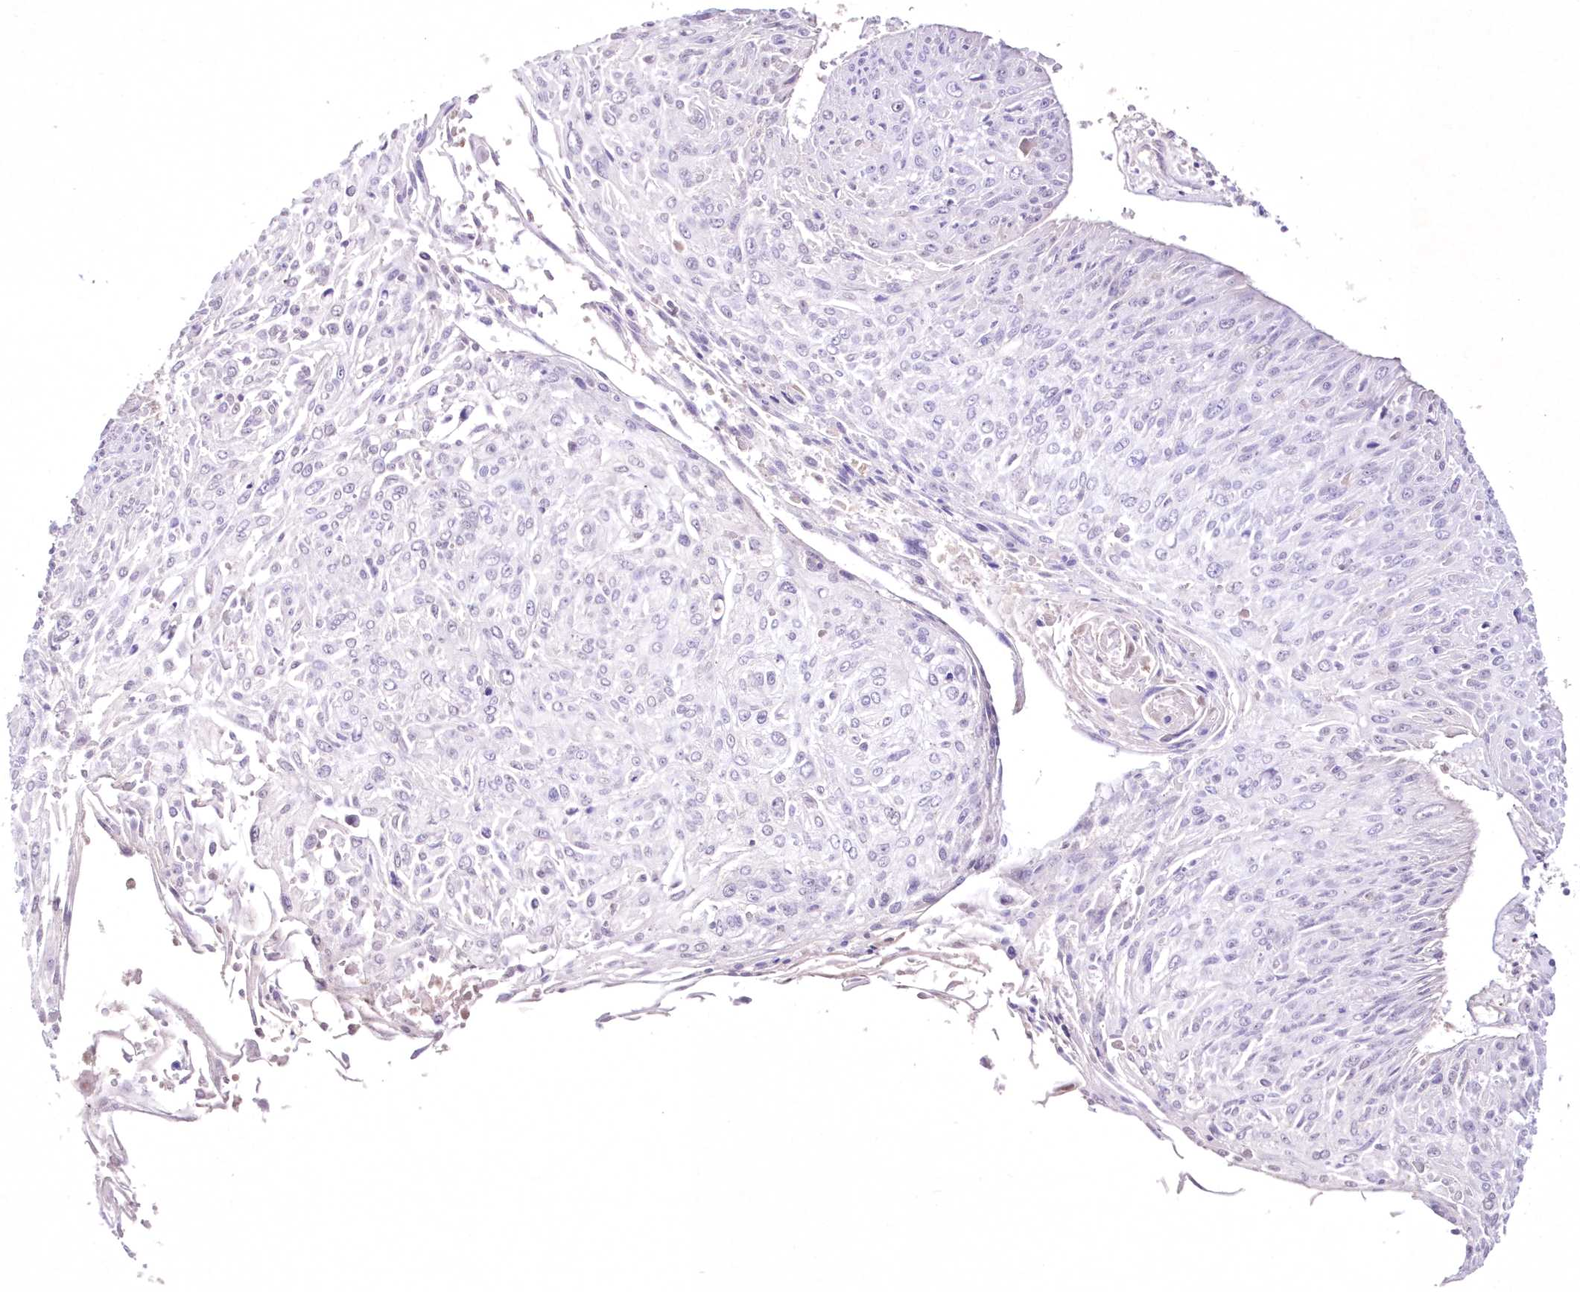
{"staining": {"intensity": "negative", "quantity": "none", "location": "none"}, "tissue": "cervical cancer", "cell_type": "Tumor cells", "image_type": "cancer", "snomed": [{"axis": "morphology", "description": "Squamous cell carcinoma, NOS"}, {"axis": "topography", "description": "Cervix"}], "caption": "Immunohistochemistry of squamous cell carcinoma (cervical) displays no expression in tumor cells.", "gene": "NEU4", "patient": {"sex": "female", "age": 51}}